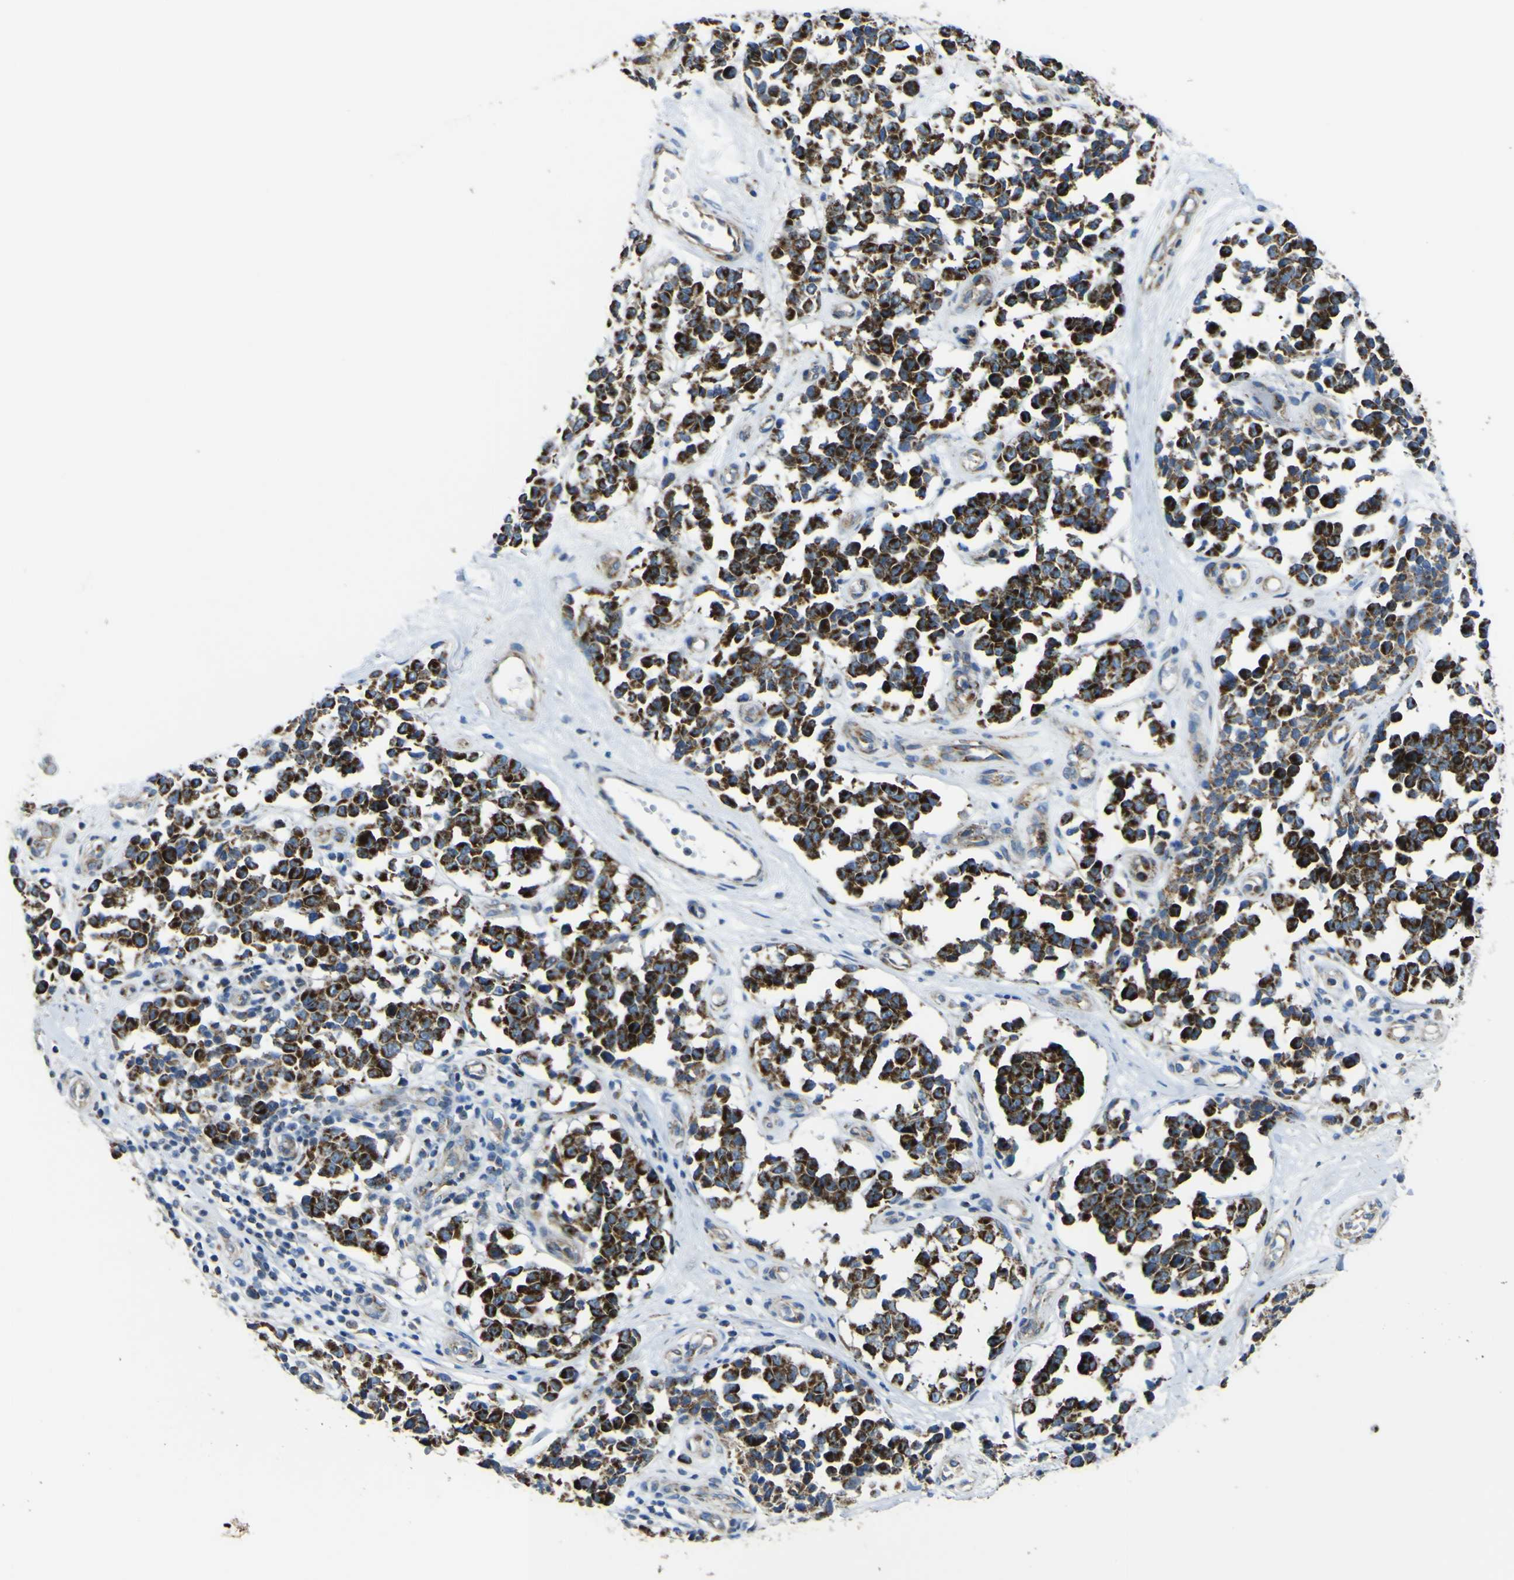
{"staining": {"intensity": "strong", "quantity": ">75%", "location": "cytoplasmic/membranous"}, "tissue": "melanoma", "cell_type": "Tumor cells", "image_type": "cancer", "snomed": [{"axis": "morphology", "description": "Malignant melanoma, NOS"}, {"axis": "topography", "description": "Skin"}], "caption": "Protein analysis of malignant melanoma tissue displays strong cytoplasmic/membranous positivity in about >75% of tumor cells. Using DAB (3,3'-diaminobenzidine) (brown) and hematoxylin (blue) stains, captured at high magnification using brightfield microscopy.", "gene": "ALDH18A1", "patient": {"sex": "female", "age": 64}}